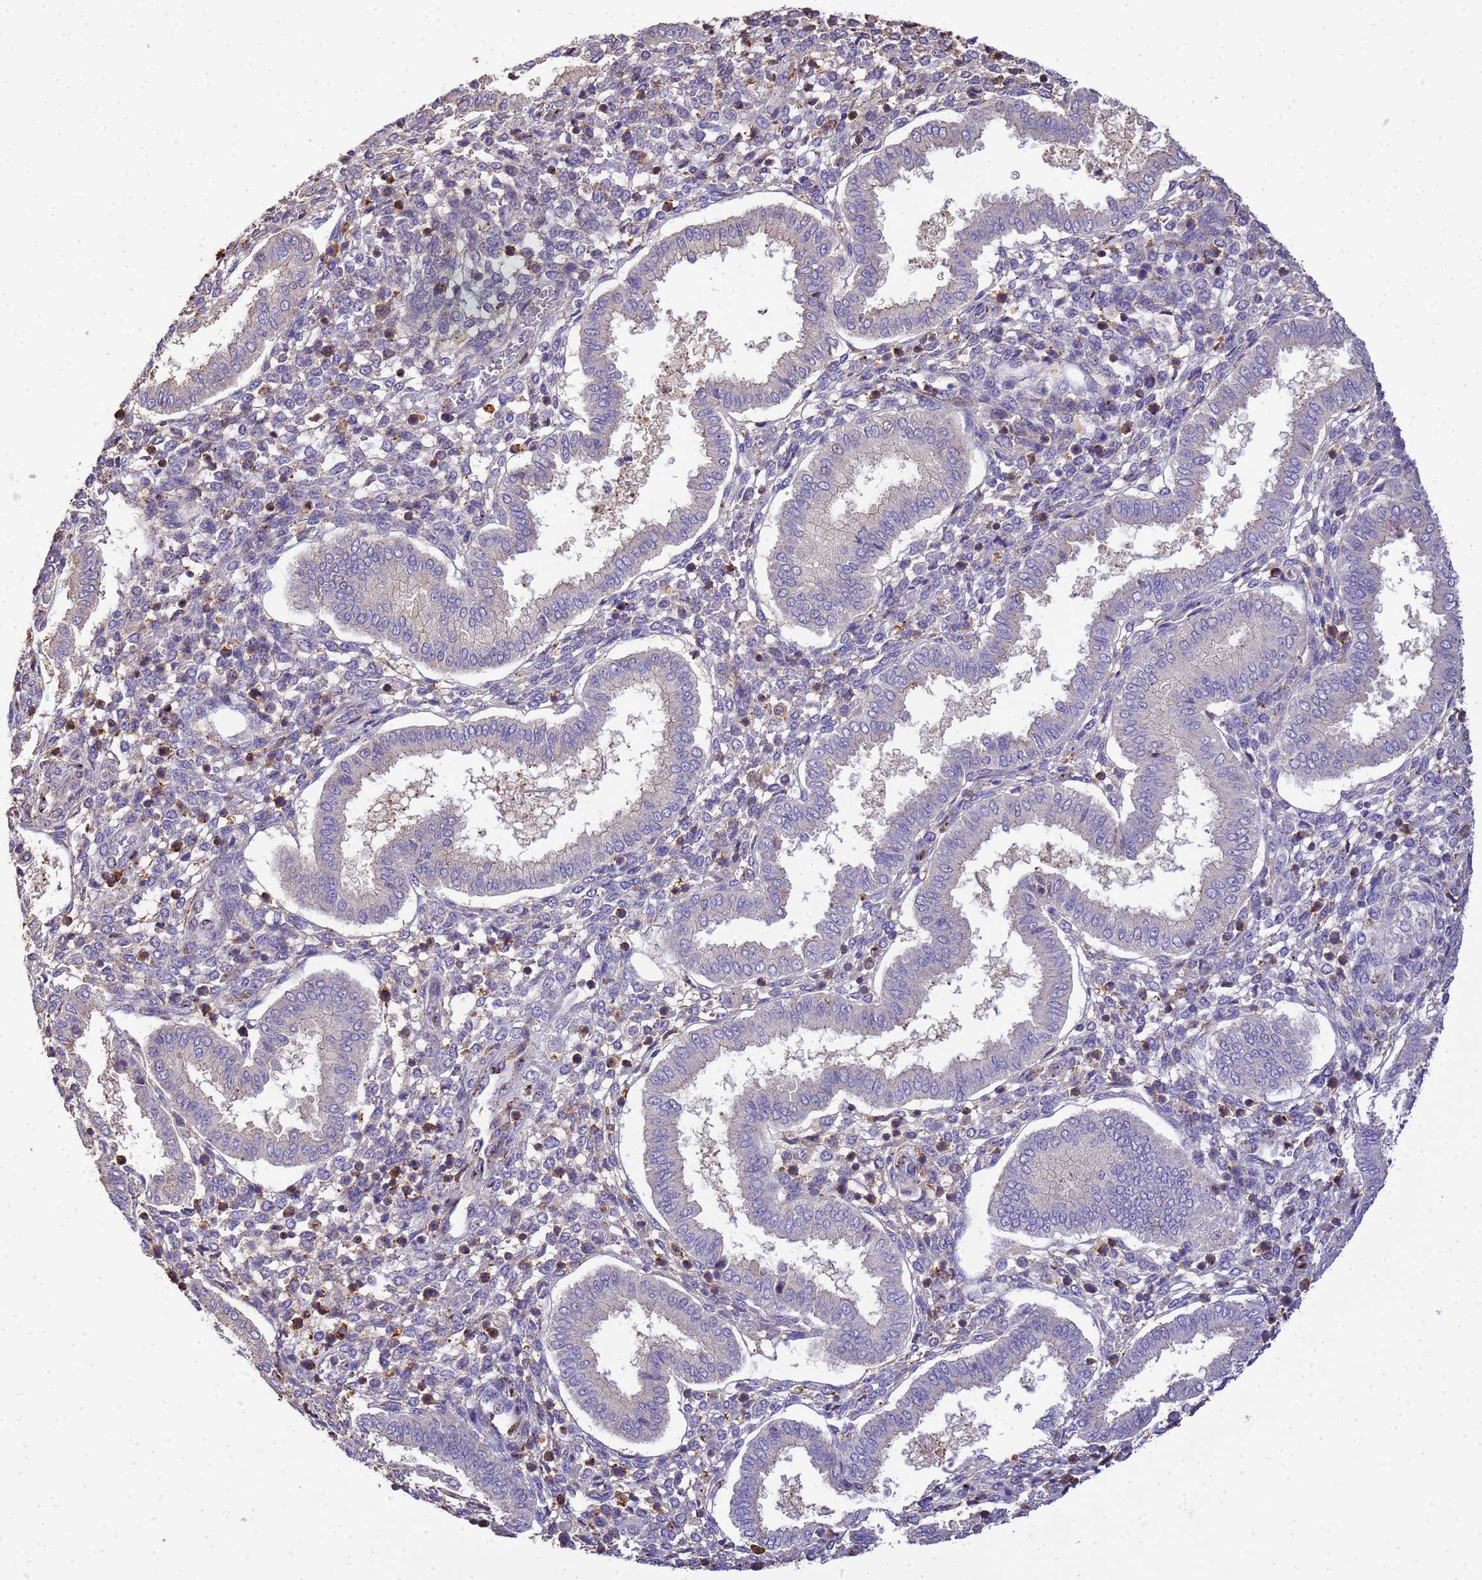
{"staining": {"intensity": "moderate", "quantity": "<25%", "location": "cytoplasmic/membranous"}, "tissue": "endometrium", "cell_type": "Cells in endometrial stroma", "image_type": "normal", "snomed": [{"axis": "morphology", "description": "Normal tissue, NOS"}, {"axis": "topography", "description": "Endometrium"}], "caption": "High-power microscopy captured an immunohistochemistry (IHC) micrograph of normal endometrium, revealing moderate cytoplasmic/membranous expression in approximately <25% of cells in endometrial stroma. (DAB IHC with brightfield microscopy, high magnification).", "gene": "WDR64", "patient": {"sex": "female", "age": 24}}